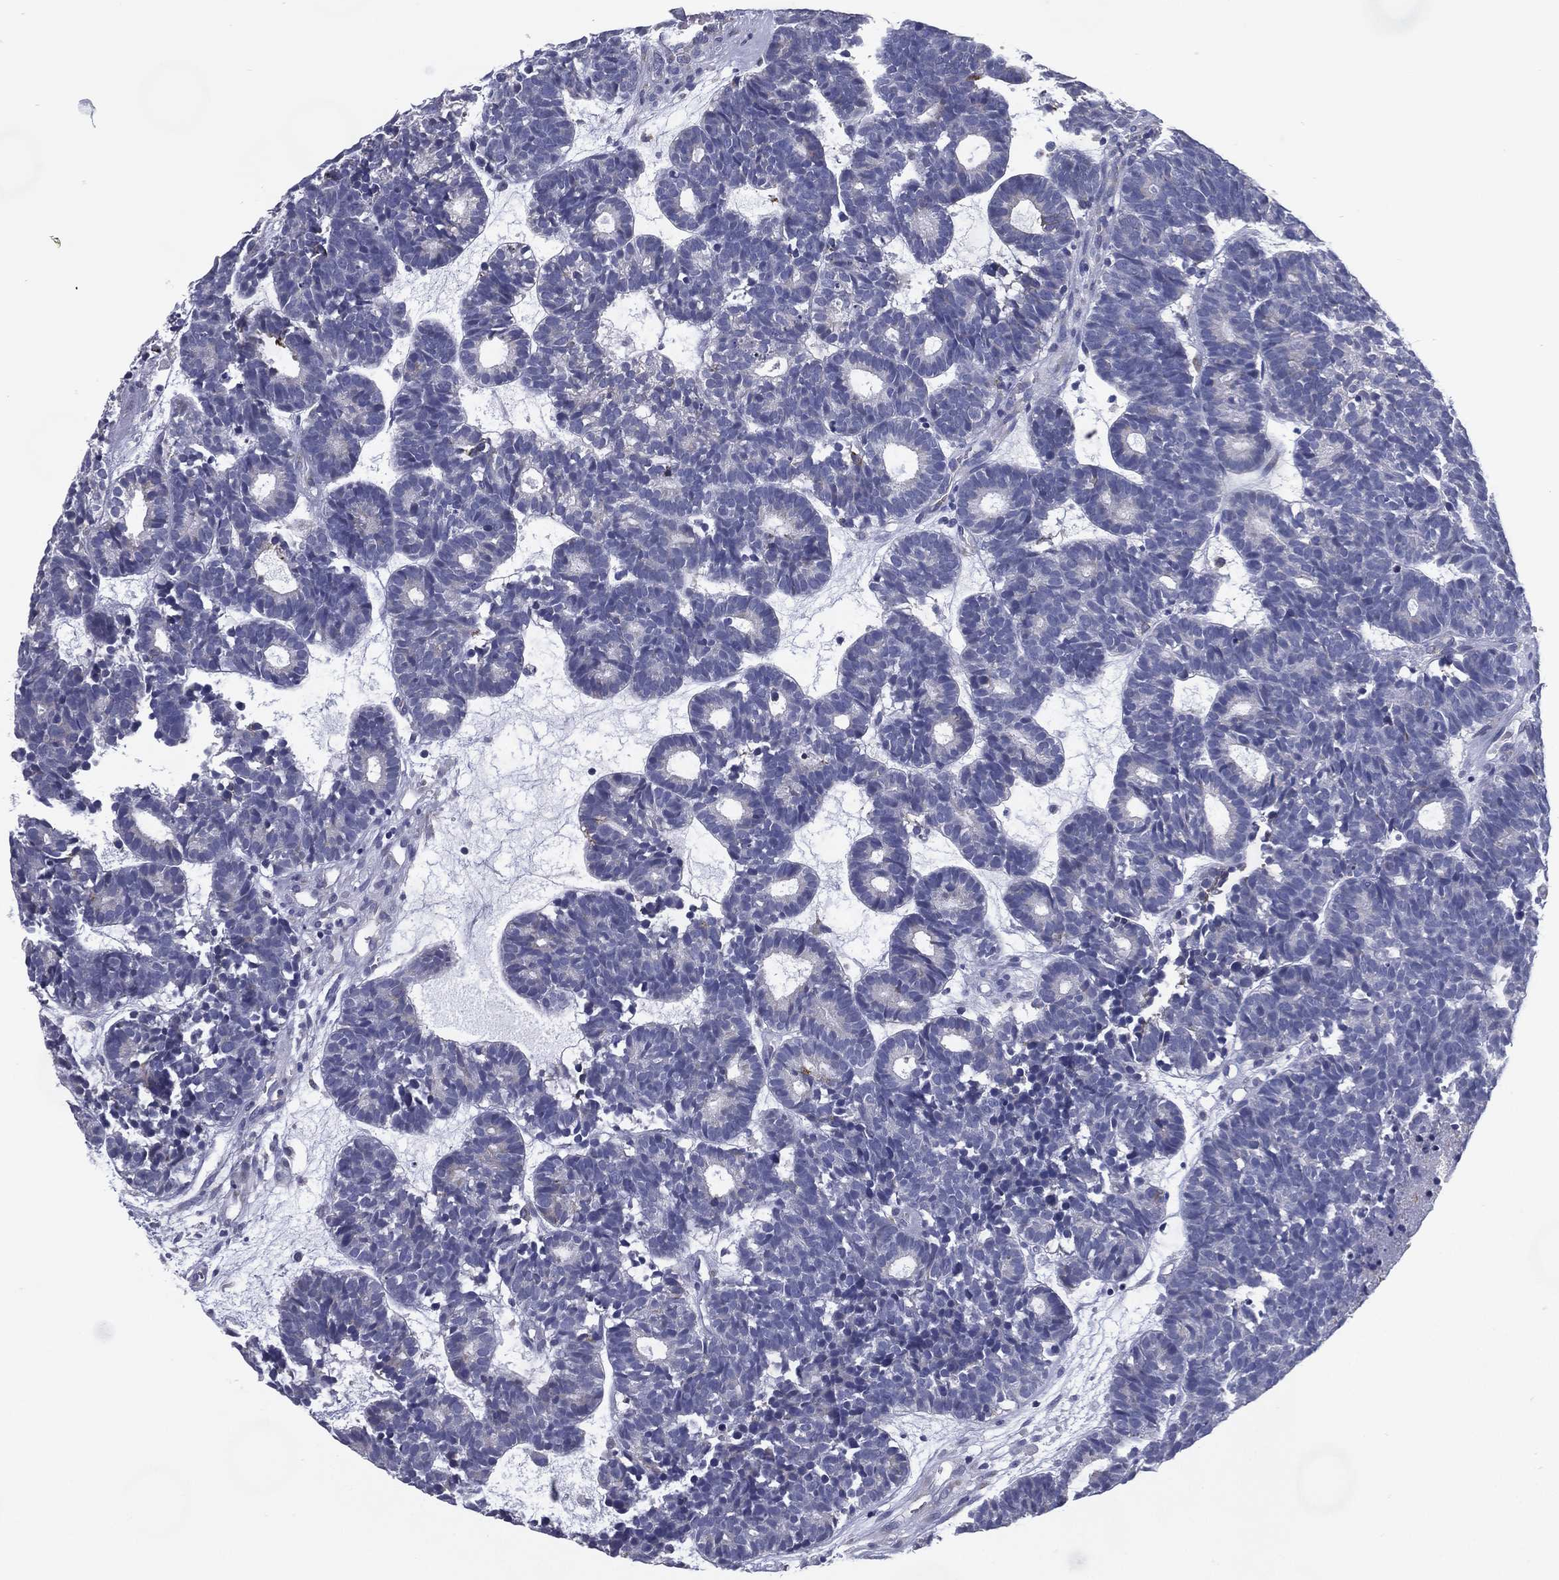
{"staining": {"intensity": "negative", "quantity": "none", "location": "none"}, "tissue": "head and neck cancer", "cell_type": "Tumor cells", "image_type": "cancer", "snomed": [{"axis": "morphology", "description": "Adenocarcinoma, NOS"}, {"axis": "topography", "description": "Head-Neck"}], "caption": "High power microscopy micrograph of an IHC image of adenocarcinoma (head and neck), revealing no significant expression in tumor cells.", "gene": "C19orf18", "patient": {"sex": "female", "age": 81}}